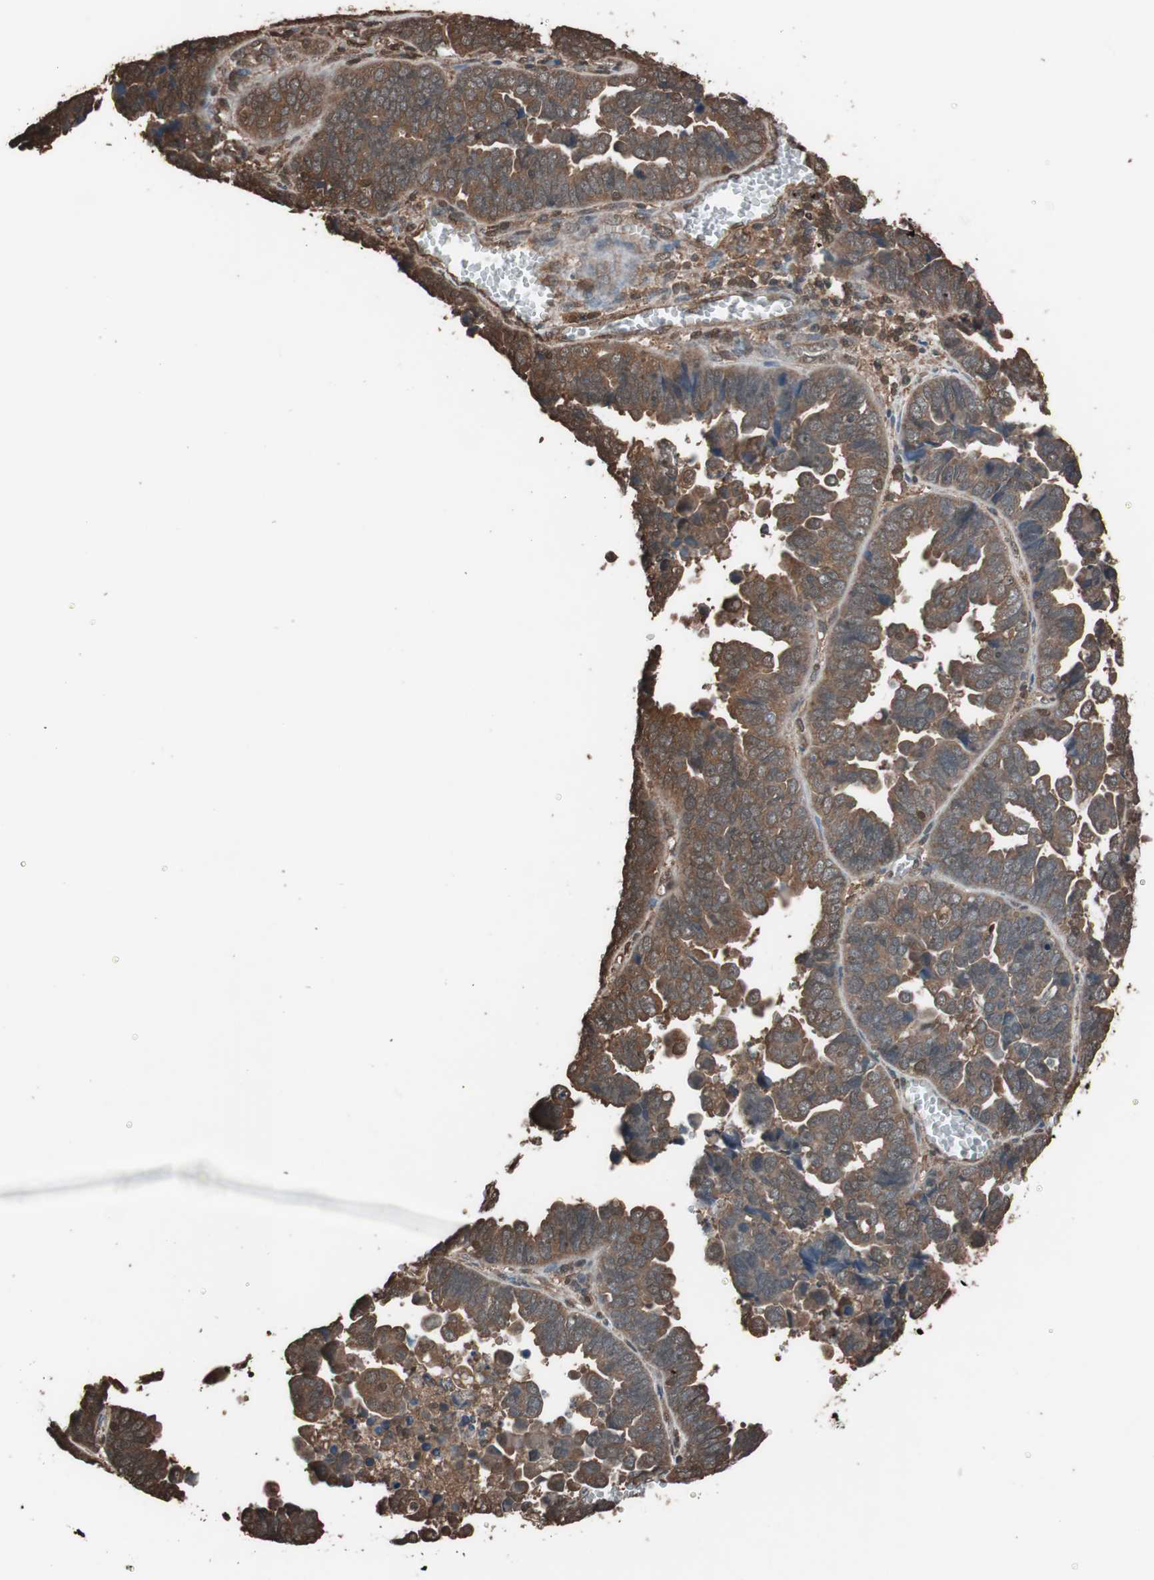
{"staining": {"intensity": "strong", "quantity": ">75%", "location": "cytoplasmic/membranous"}, "tissue": "endometrial cancer", "cell_type": "Tumor cells", "image_type": "cancer", "snomed": [{"axis": "morphology", "description": "Adenocarcinoma, NOS"}, {"axis": "topography", "description": "Endometrium"}], "caption": "Adenocarcinoma (endometrial) stained with a brown dye demonstrates strong cytoplasmic/membranous positive expression in about >75% of tumor cells.", "gene": "CALM2", "patient": {"sex": "female", "age": 75}}